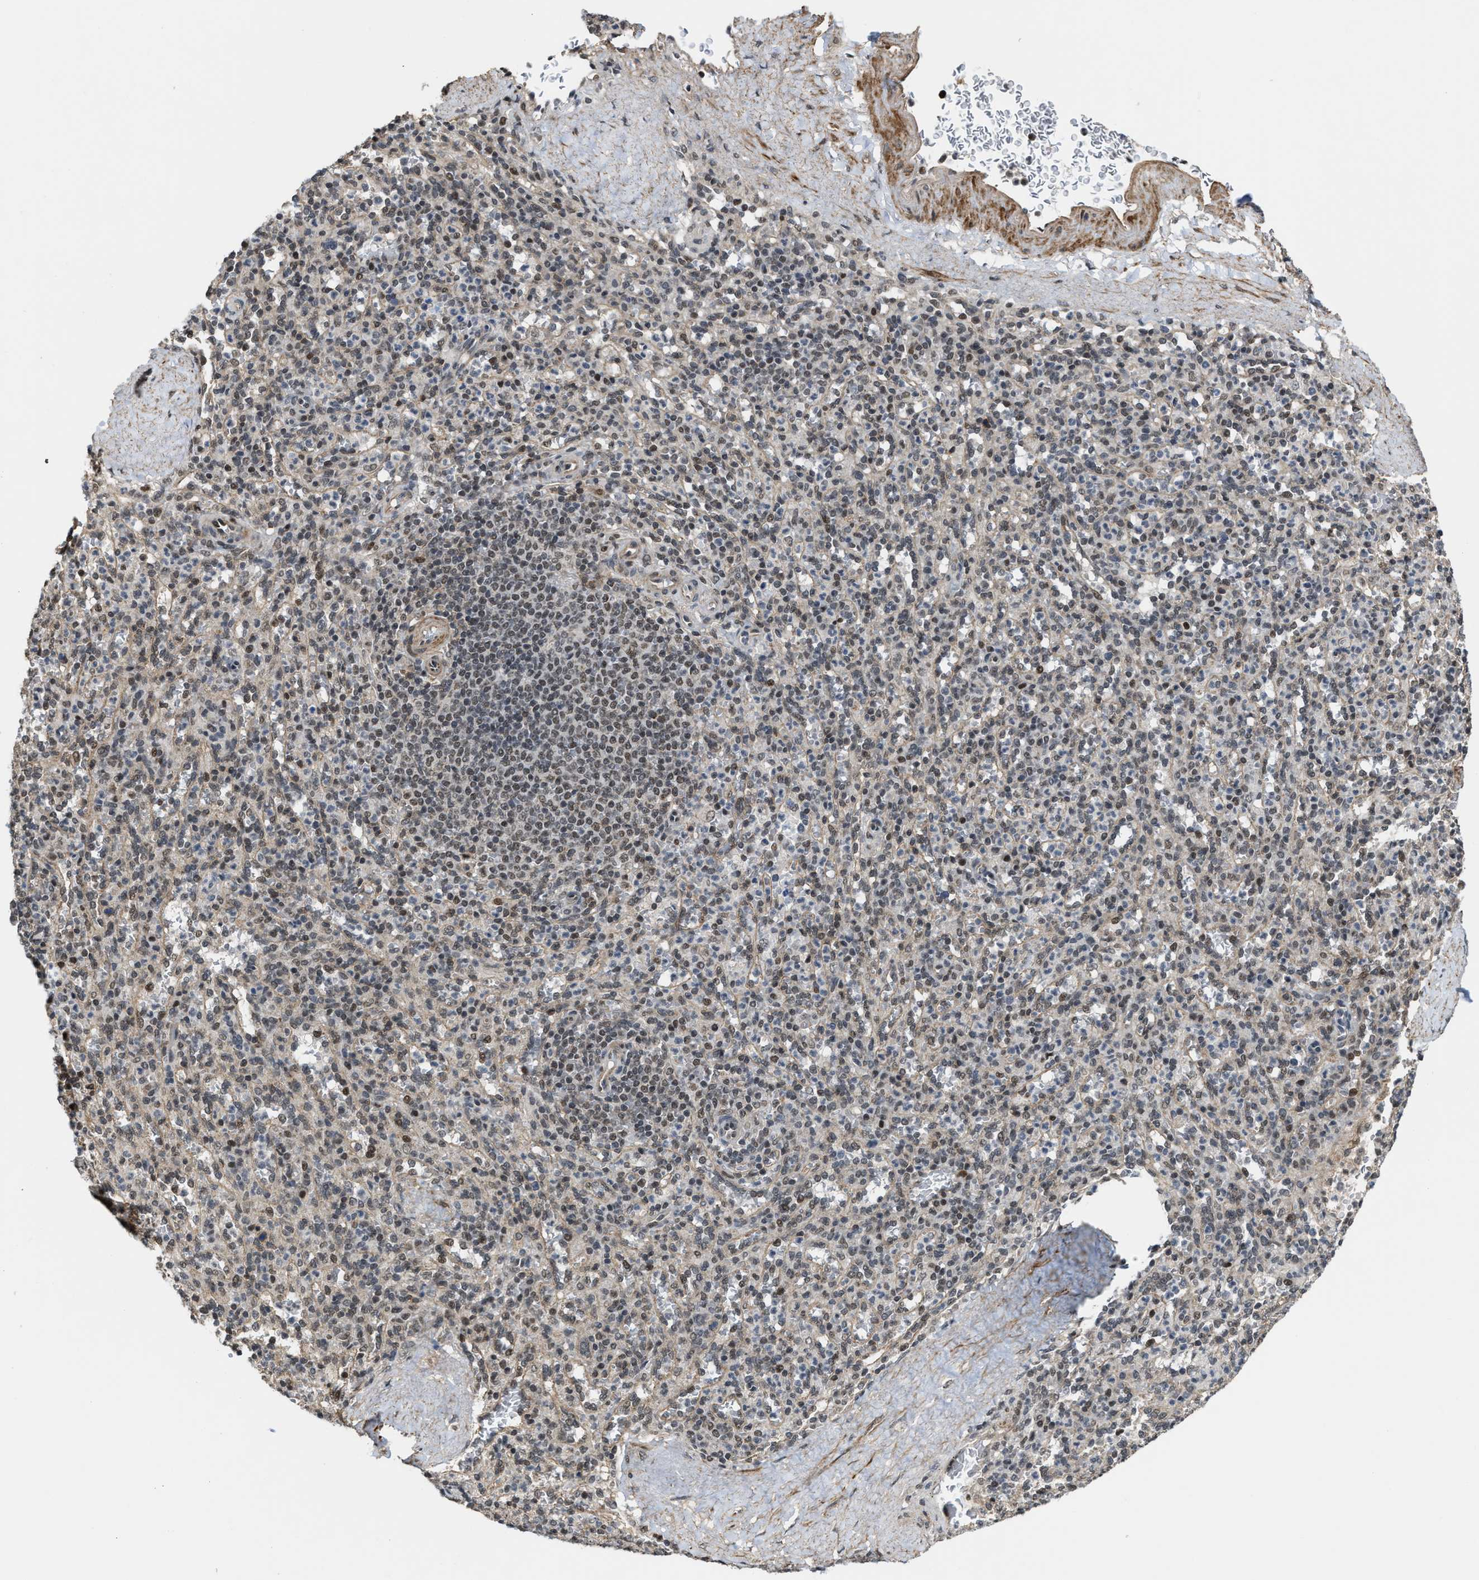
{"staining": {"intensity": "weak", "quantity": "25%-75%", "location": "nuclear"}, "tissue": "spleen", "cell_type": "Cells in red pulp", "image_type": "normal", "snomed": [{"axis": "morphology", "description": "Normal tissue, NOS"}, {"axis": "topography", "description": "Spleen"}], "caption": "This is an image of IHC staining of benign spleen, which shows weak staining in the nuclear of cells in red pulp.", "gene": "ZNF250", "patient": {"sex": "male", "age": 36}}